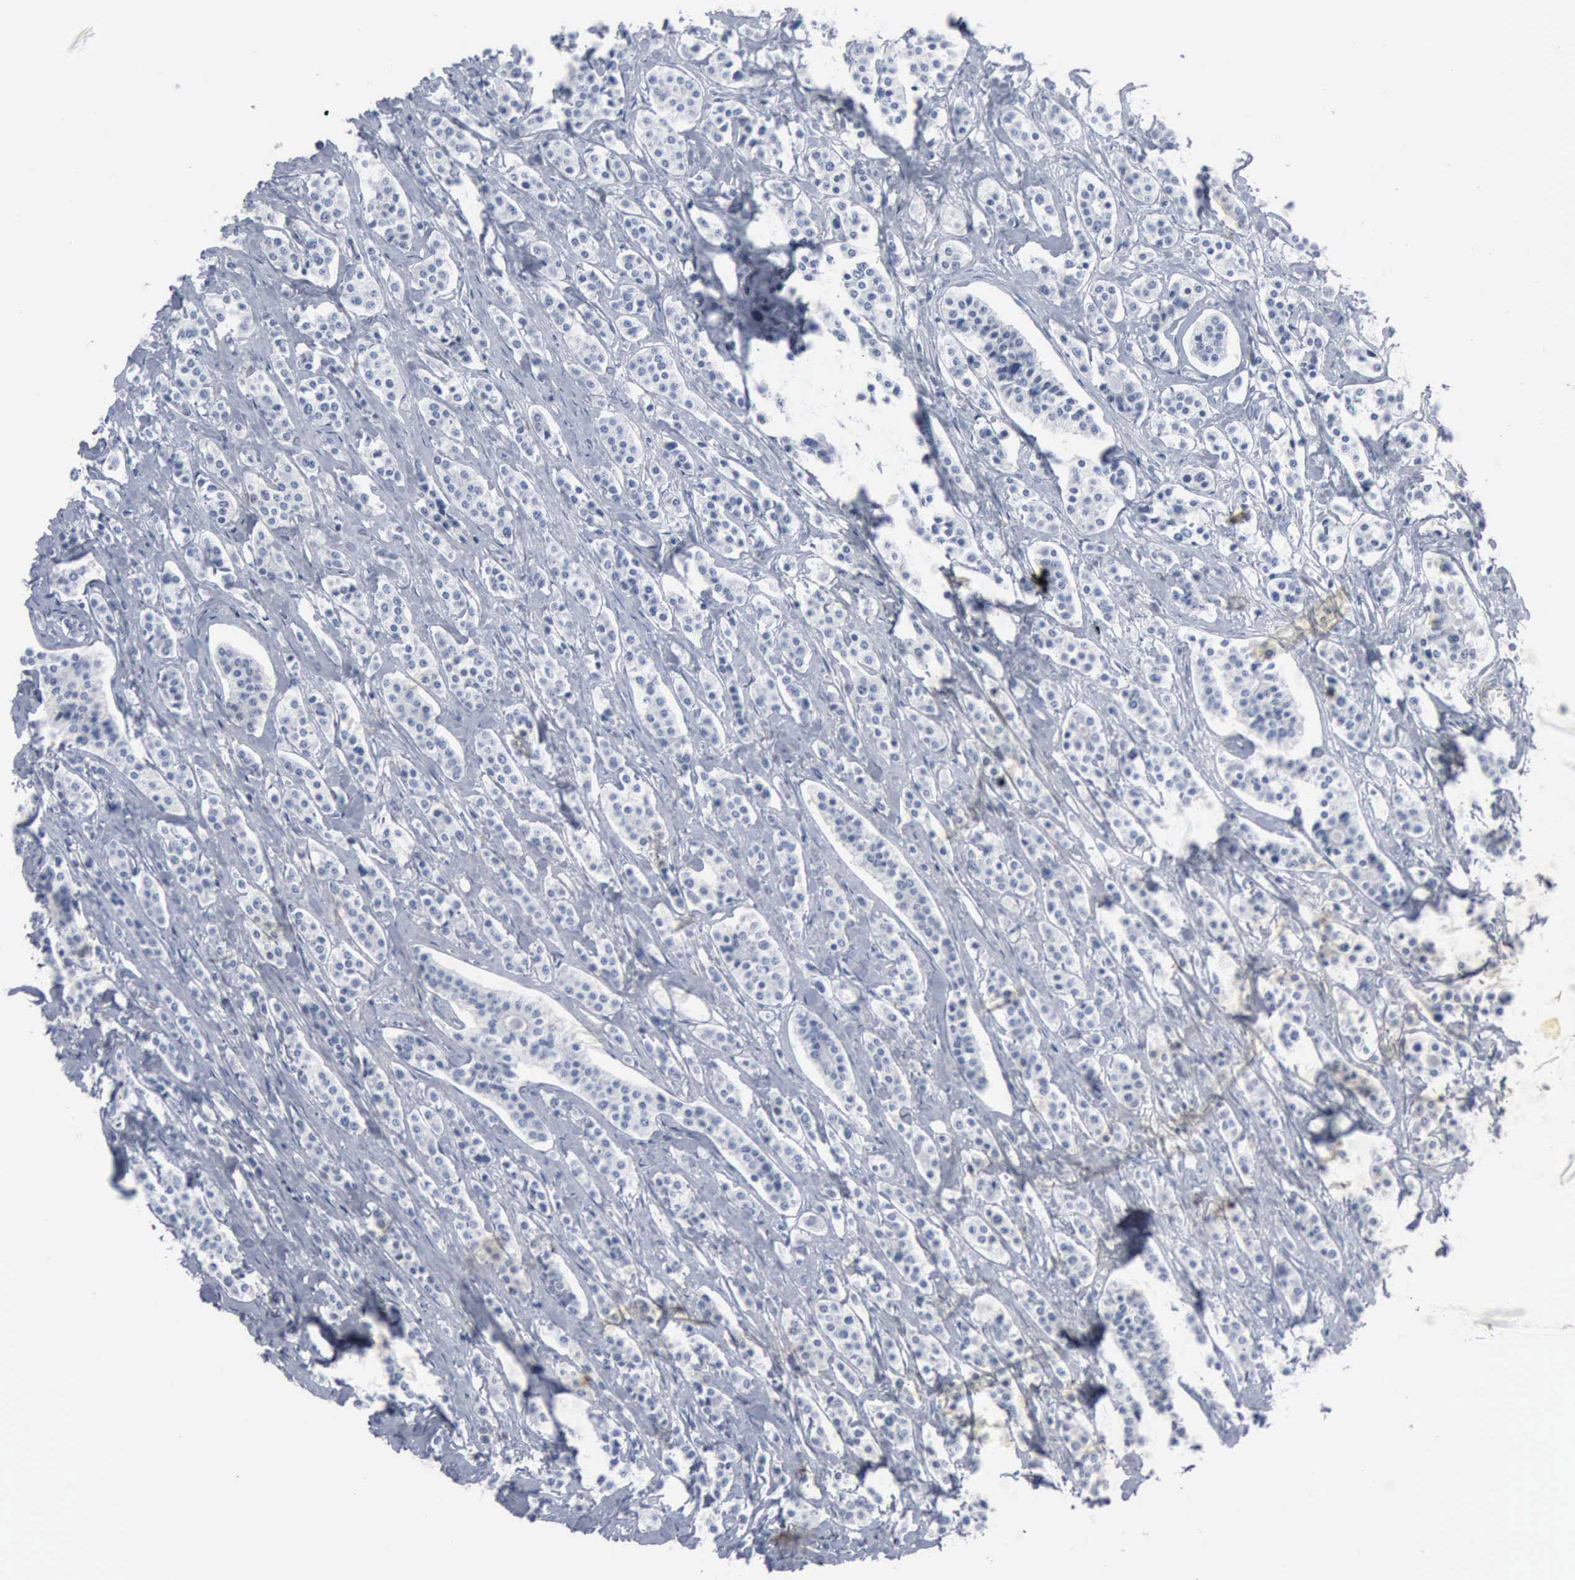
{"staining": {"intensity": "negative", "quantity": "none", "location": "none"}, "tissue": "carcinoid", "cell_type": "Tumor cells", "image_type": "cancer", "snomed": [{"axis": "morphology", "description": "Carcinoid, malignant, NOS"}, {"axis": "topography", "description": "Small intestine"}], "caption": "This is an immunohistochemistry micrograph of carcinoid (malignant). There is no positivity in tumor cells.", "gene": "DMD", "patient": {"sex": "male", "age": 63}}